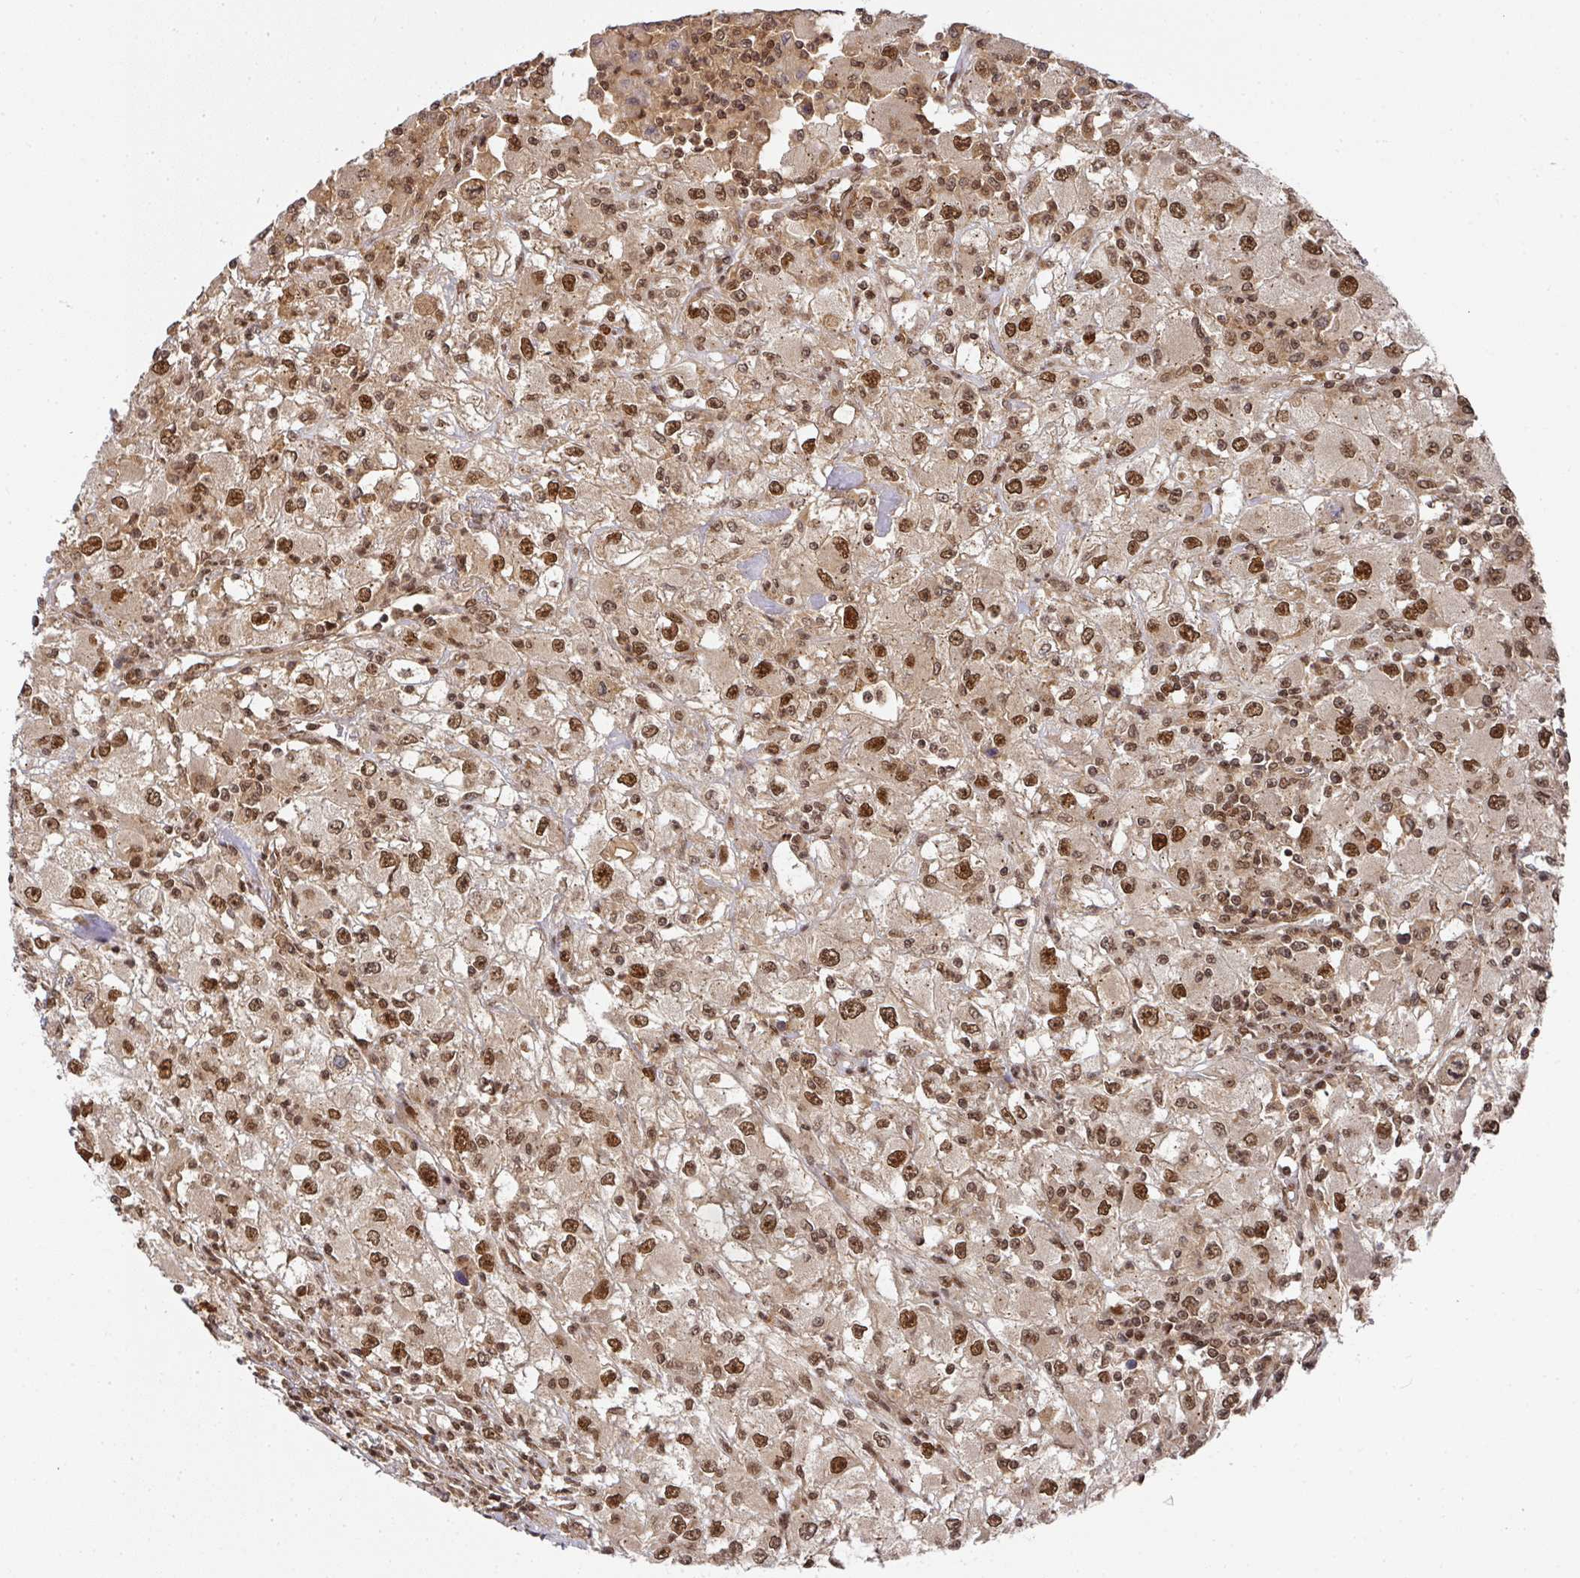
{"staining": {"intensity": "strong", "quantity": ">75%", "location": "nuclear"}, "tissue": "renal cancer", "cell_type": "Tumor cells", "image_type": "cancer", "snomed": [{"axis": "morphology", "description": "Adenocarcinoma, NOS"}, {"axis": "topography", "description": "Kidney"}], "caption": "Adenocarcinoma (renal) stained with IHC exhibits strong nuclear positivity in approximately >75% of tumor cells.", "gene": "DIDO1", "patient": {"sex": "female", "age": 67}}